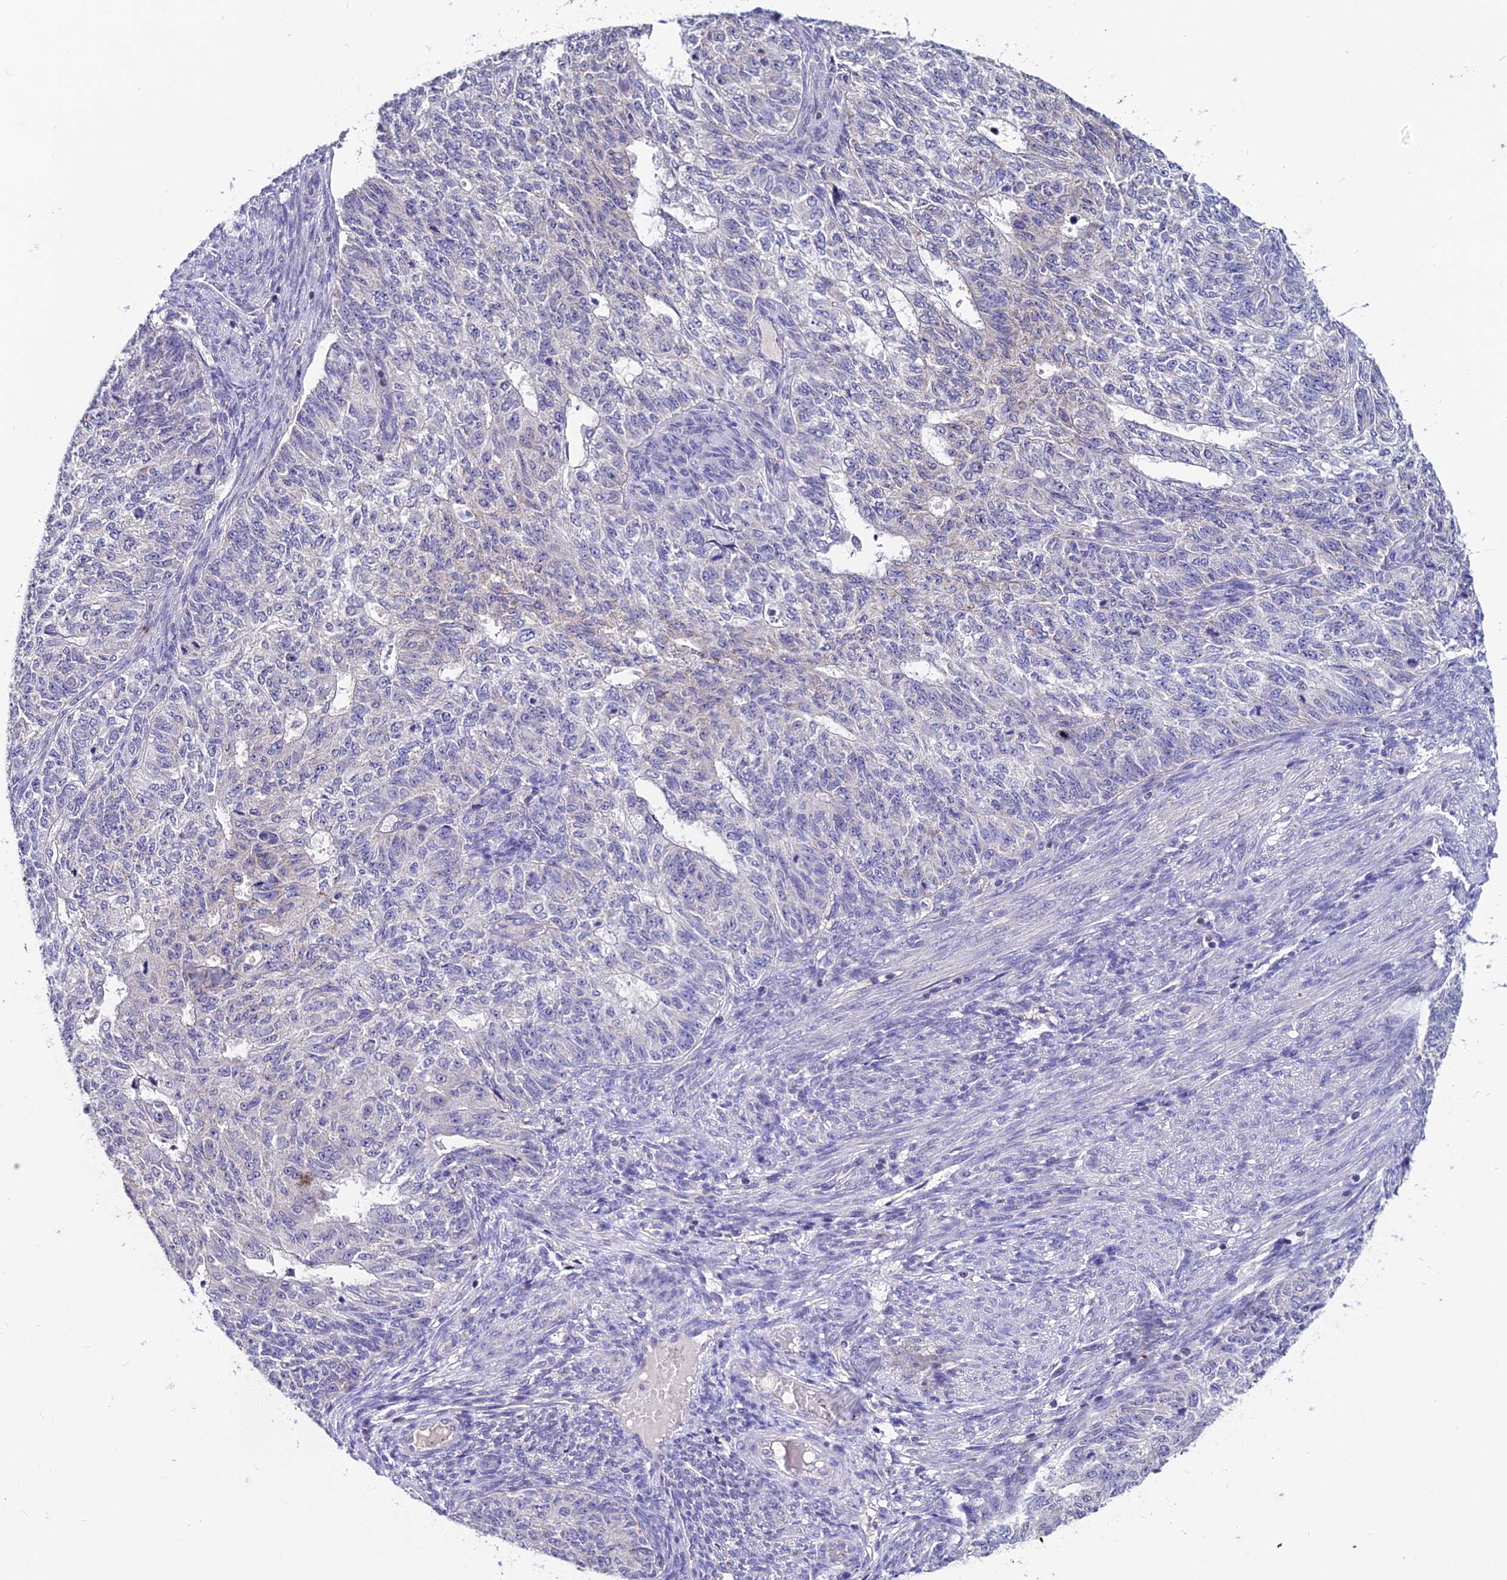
{"staining": {"intensity": "weak", "quantity": "<25%", "location": "cytoplasmic/membranous"}, "tissue": "endometrial cancer", "cell_type": "Tumor cells", "image_type": "cancer", "snomed": [{"axis": "morphology", "description": "Adenocarcinoma, NOS"}, {"axis": "topography", "description": "Endometrium"}], "caption": "Photomicrograph shows no protein expression in tumor cells of adenocarcinoma (endometrial) tissue. (DAB (3,3'-diaminobenzidine) immunohistochemistry with hematoxylin counter stain).", "gene": "LGALS7", "patient": {"sex": "female", "age": 32}}